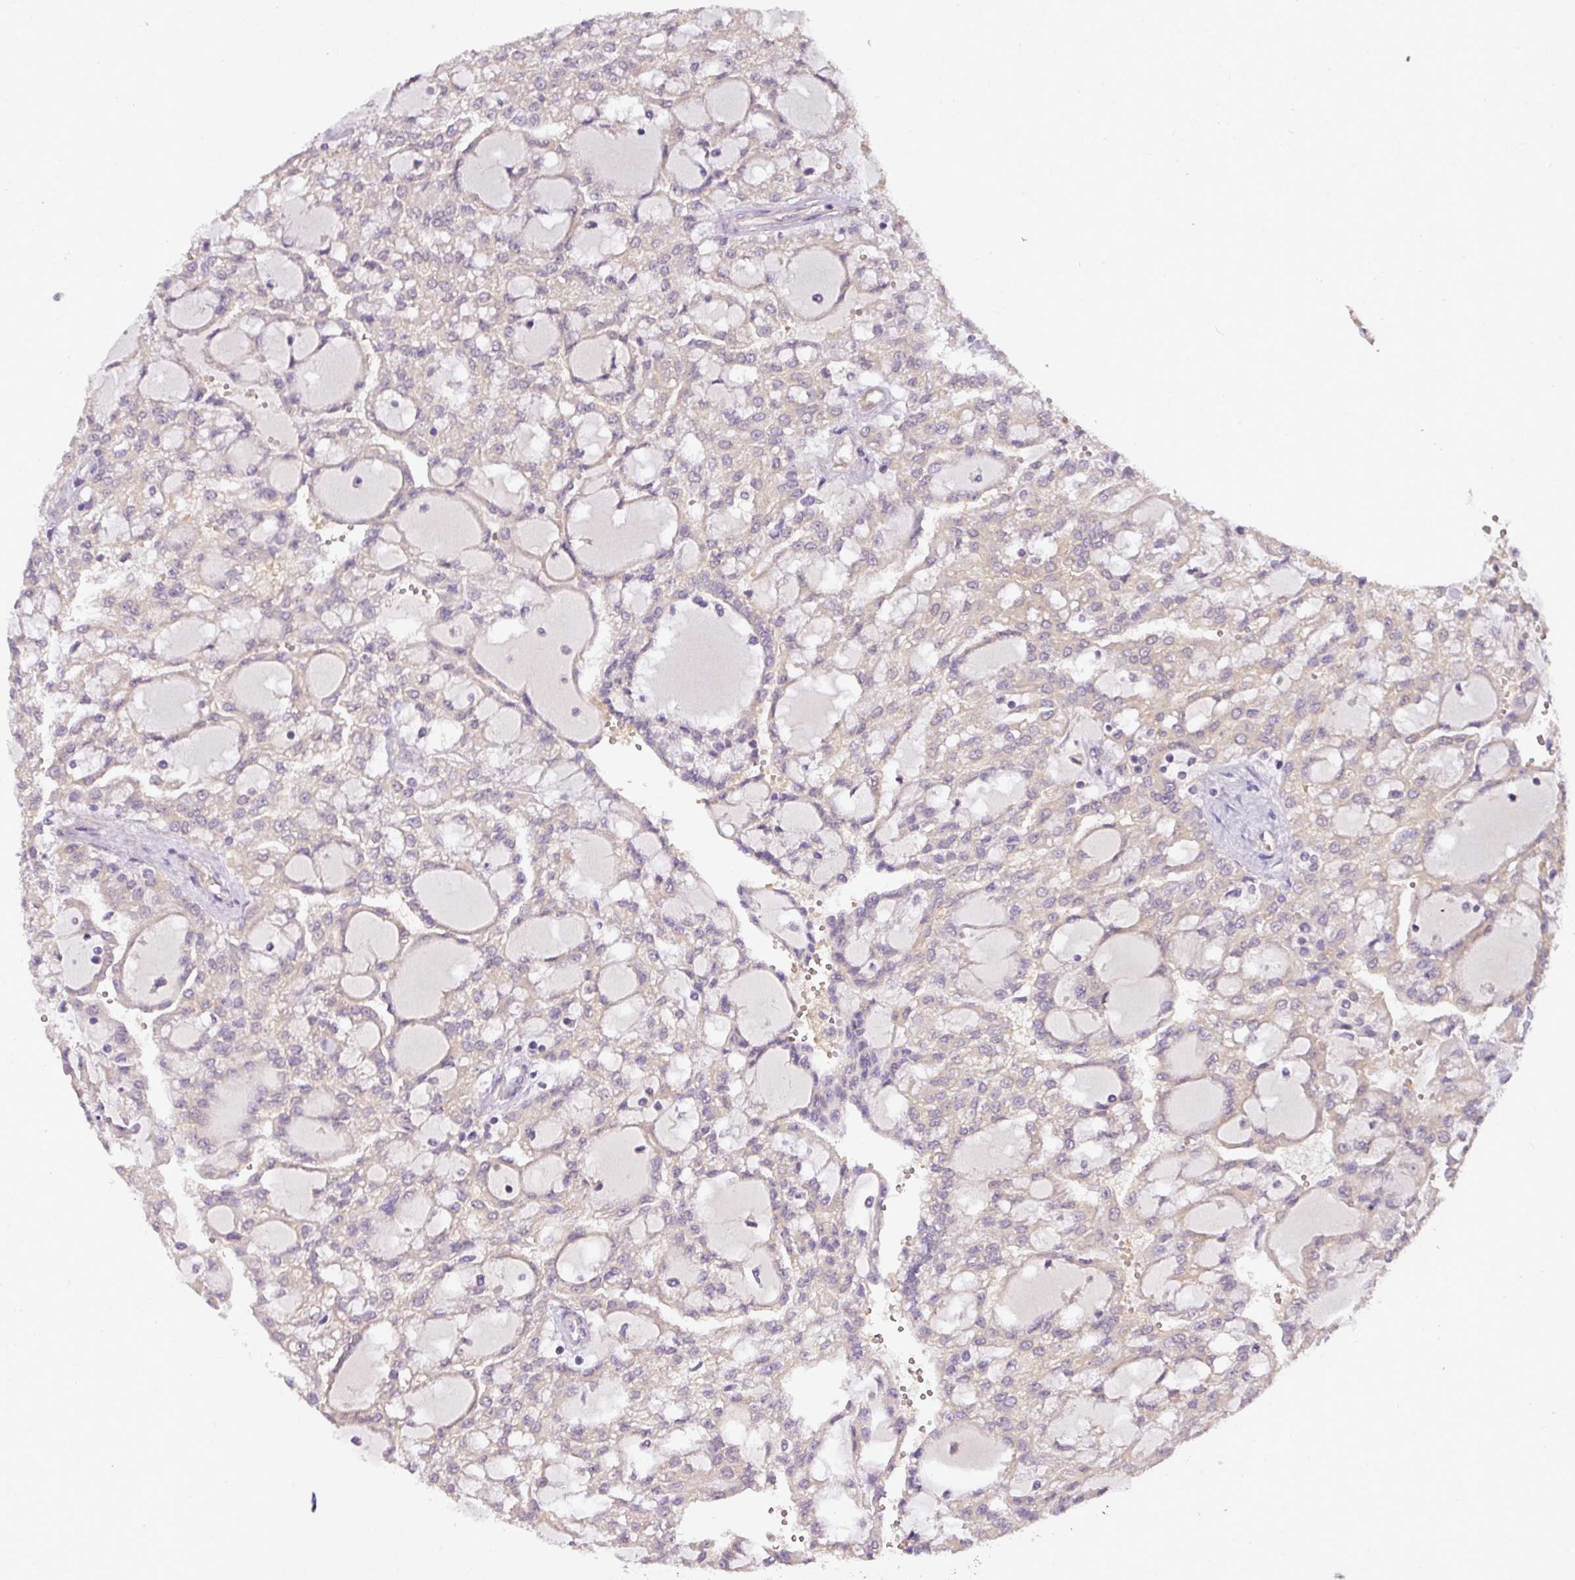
{"staining": {"intensity": "negative", "quantity": "none", "location": "none"}, "tissue": "renal cancer", "cell_type": "Tumor cells", "image_type": "cancer", "snomed": [{"axis": "morphology", "description": "Adenocarcinoma, NOS"}, {"axis": "topography", "description": "Kidney"}], "caption": "Protein analysis of renal cancer shows no significant staining in tumor cells.", "gene": "ADH5", "patient": {"sex": "male", "age": 63}}